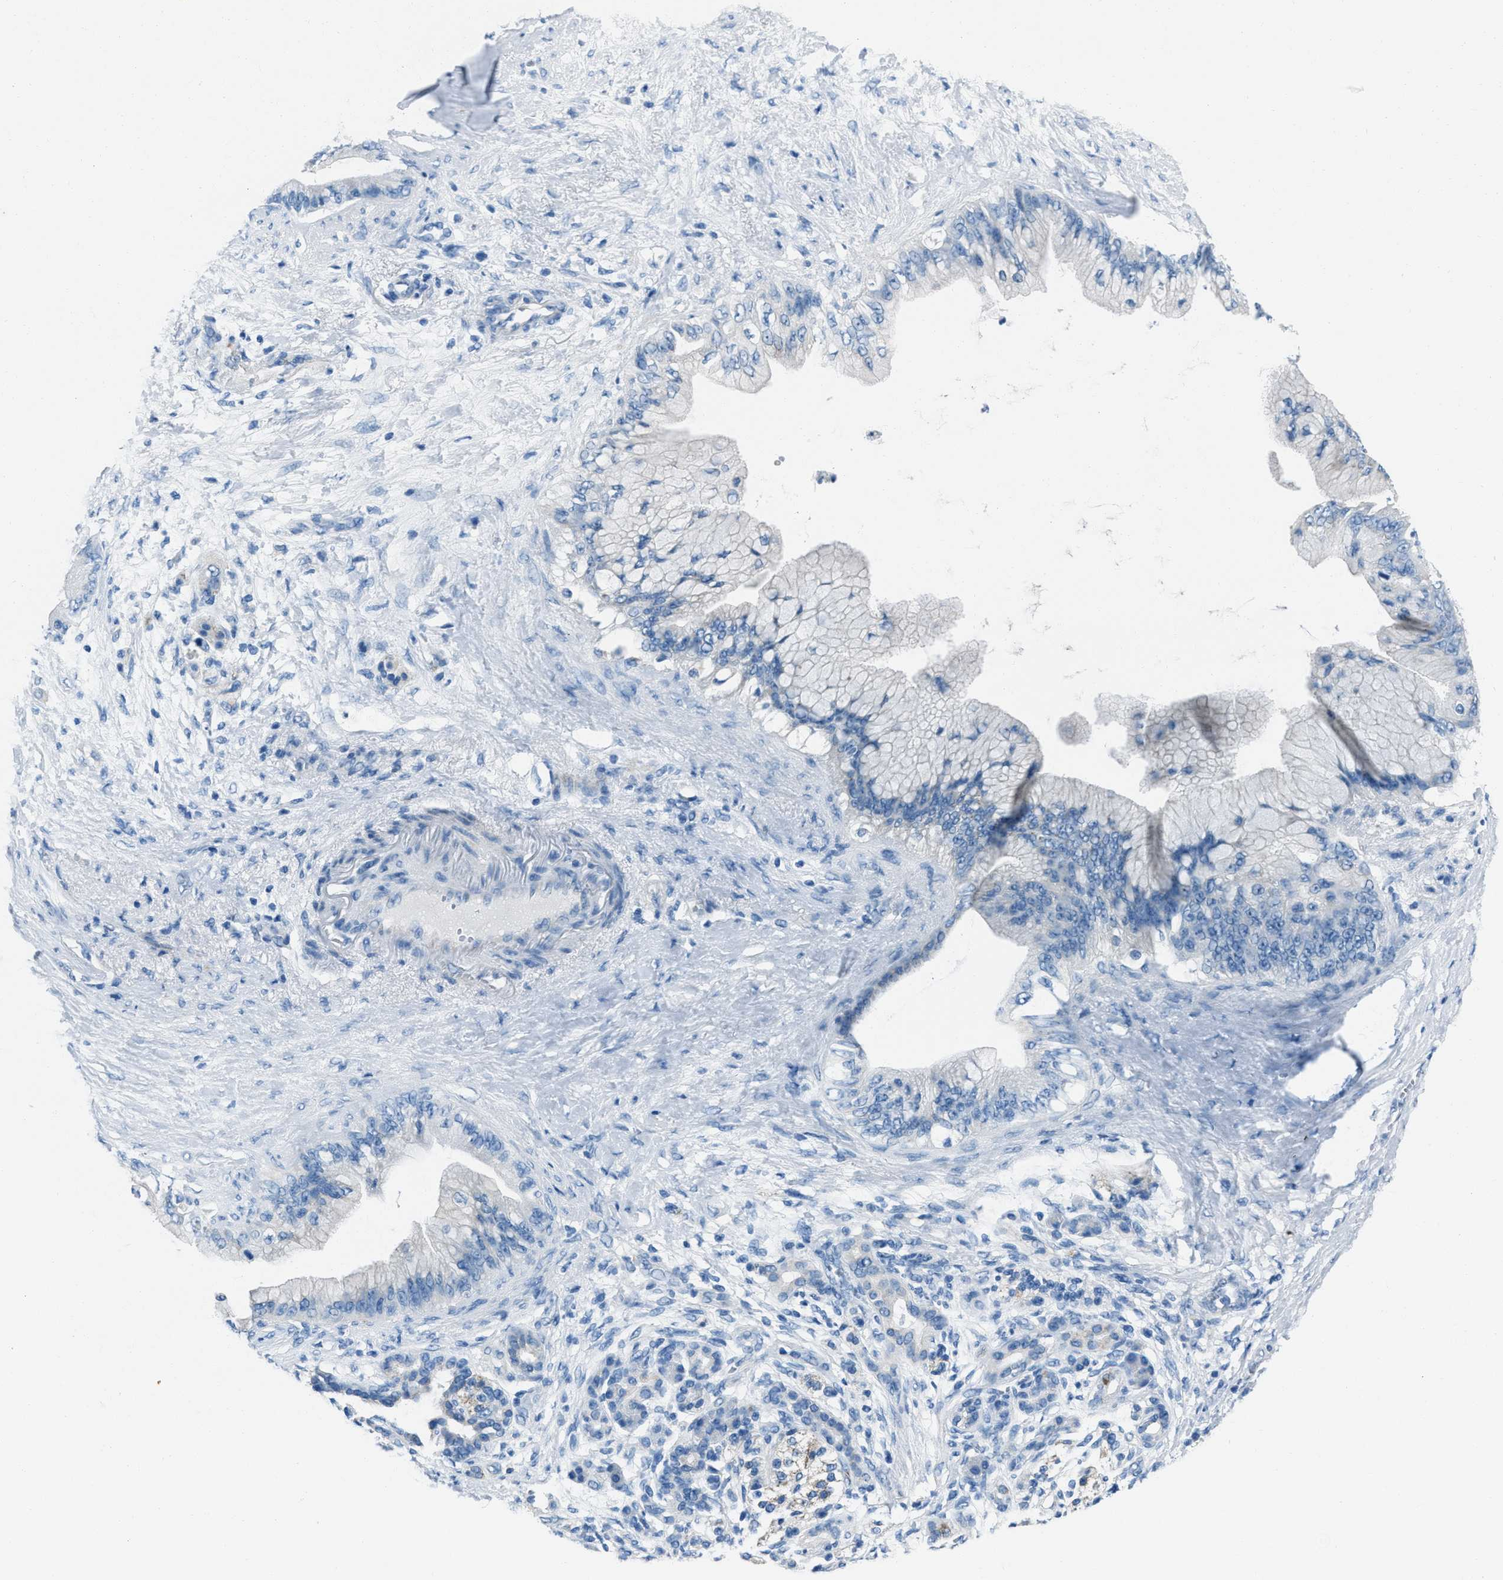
{"staining": {"intensity": "negative", "quantity": "none", "location": "none"}, "tissue": "pancreatic cancer", "cell_type": "Tumor cells", "image_type": "cancer", "snomed": [{"axis": "morphology", "description": "Adenocarcinoma, NOS"}, {"axis": "topography", "description": "Pancreas"}], "caption": "This photomicrograph is of pancreatic cancer (adenocarcinoma) stained with immunohistochemistry (IHC) to label a protein in brown with the nuclei are counter-stained blue. There is no staining in tumor cells.", "gene": "AMACR", "patient": {"sex": "male", "age": 59}}